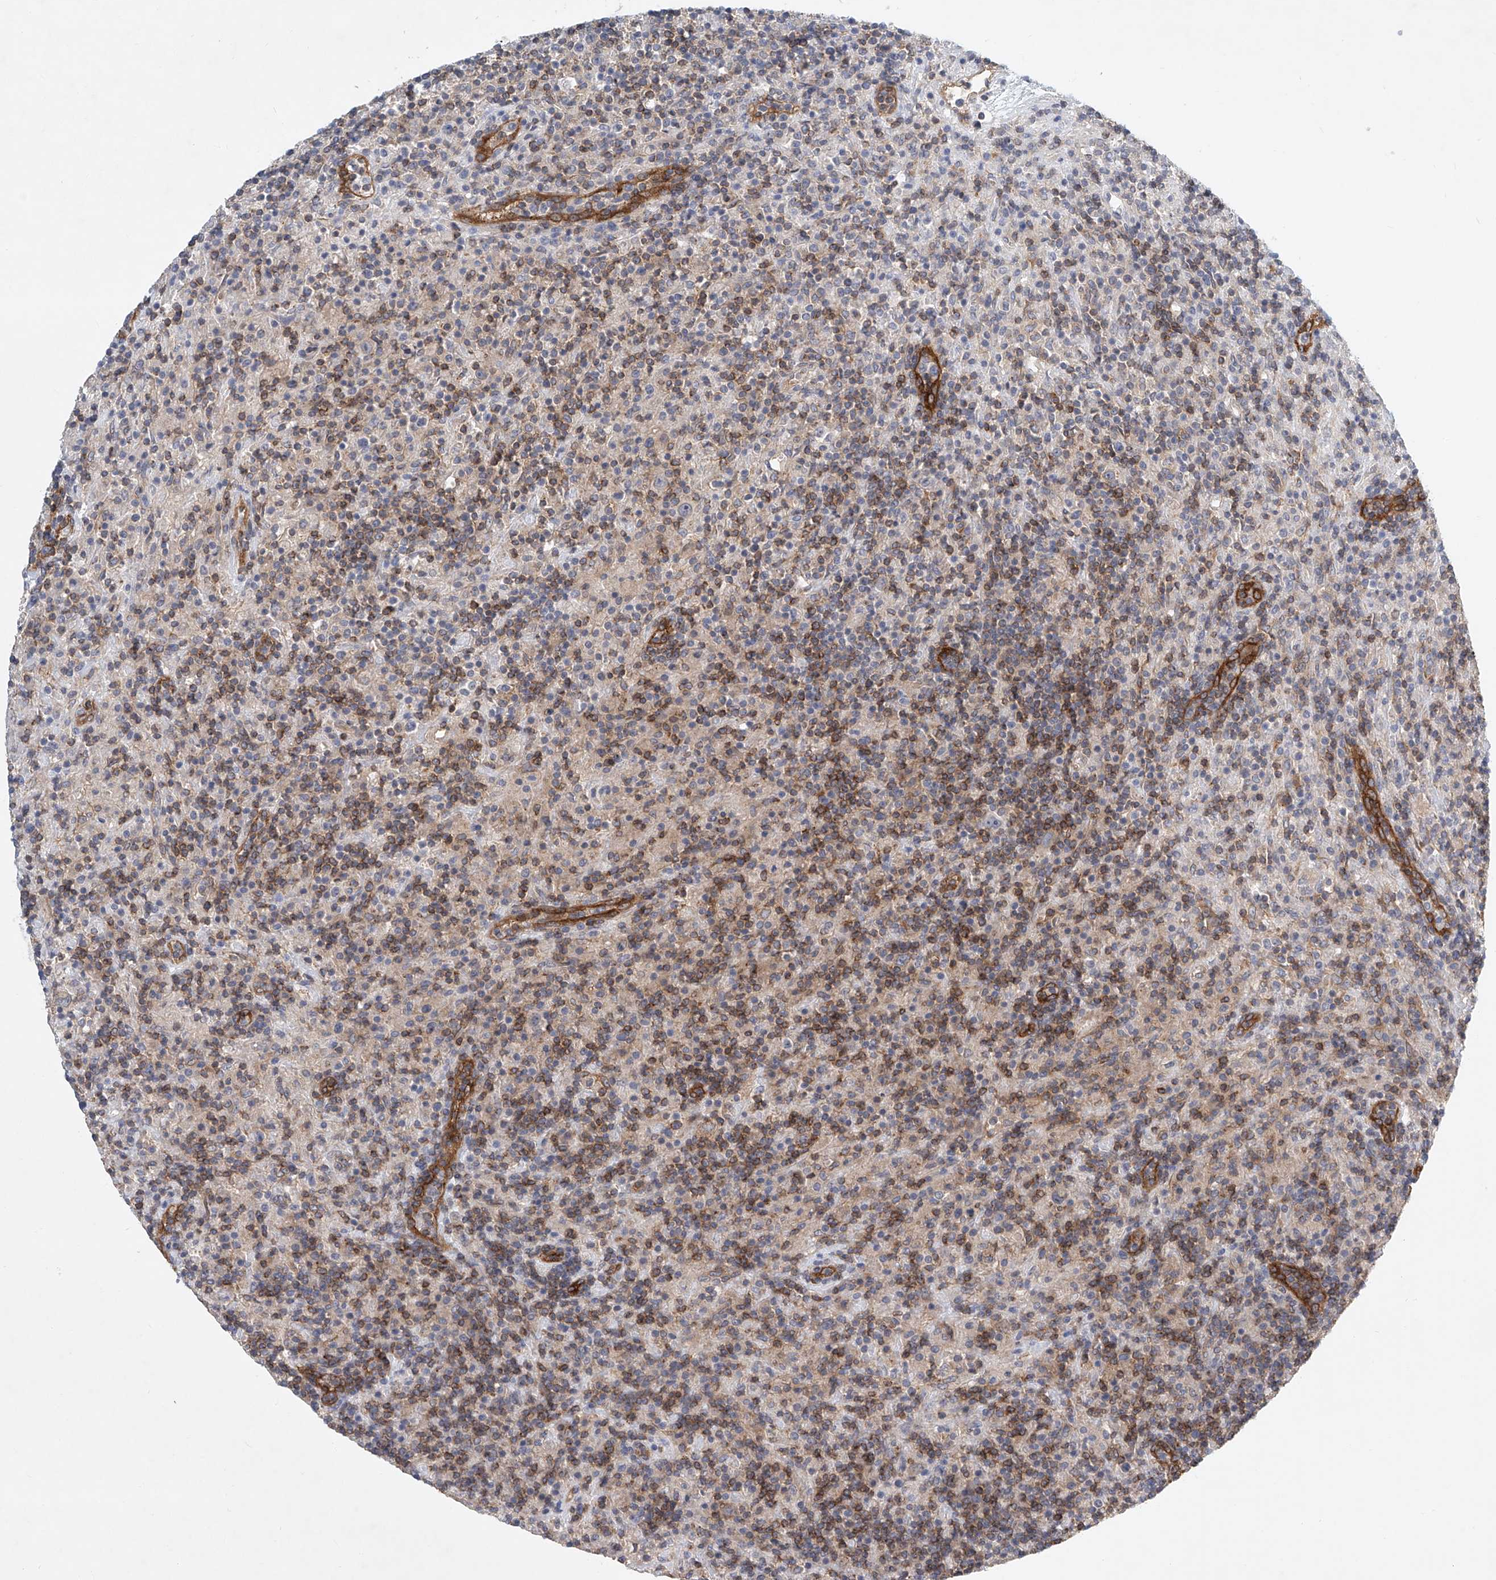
{"staining": {"intensity": "negative", "quantity": "none", "location": "none"}, "tissue": "lymphoma", "cell_type": "Tumor cells", "image_type": "cancer", "snomed": [{"axis": "morphology", "description": "Hodgkin's disease, NOS"}, {"axis": "topography", "description": "Lymph node"}], "caption": "Micrograph shows no protein positivity in tumor cells of lymphoma tissue. (IHC, brightfield microscopy, high magnification).", "gene": "CARMIL1", "patient": {"sex": "male", "age": 70}}